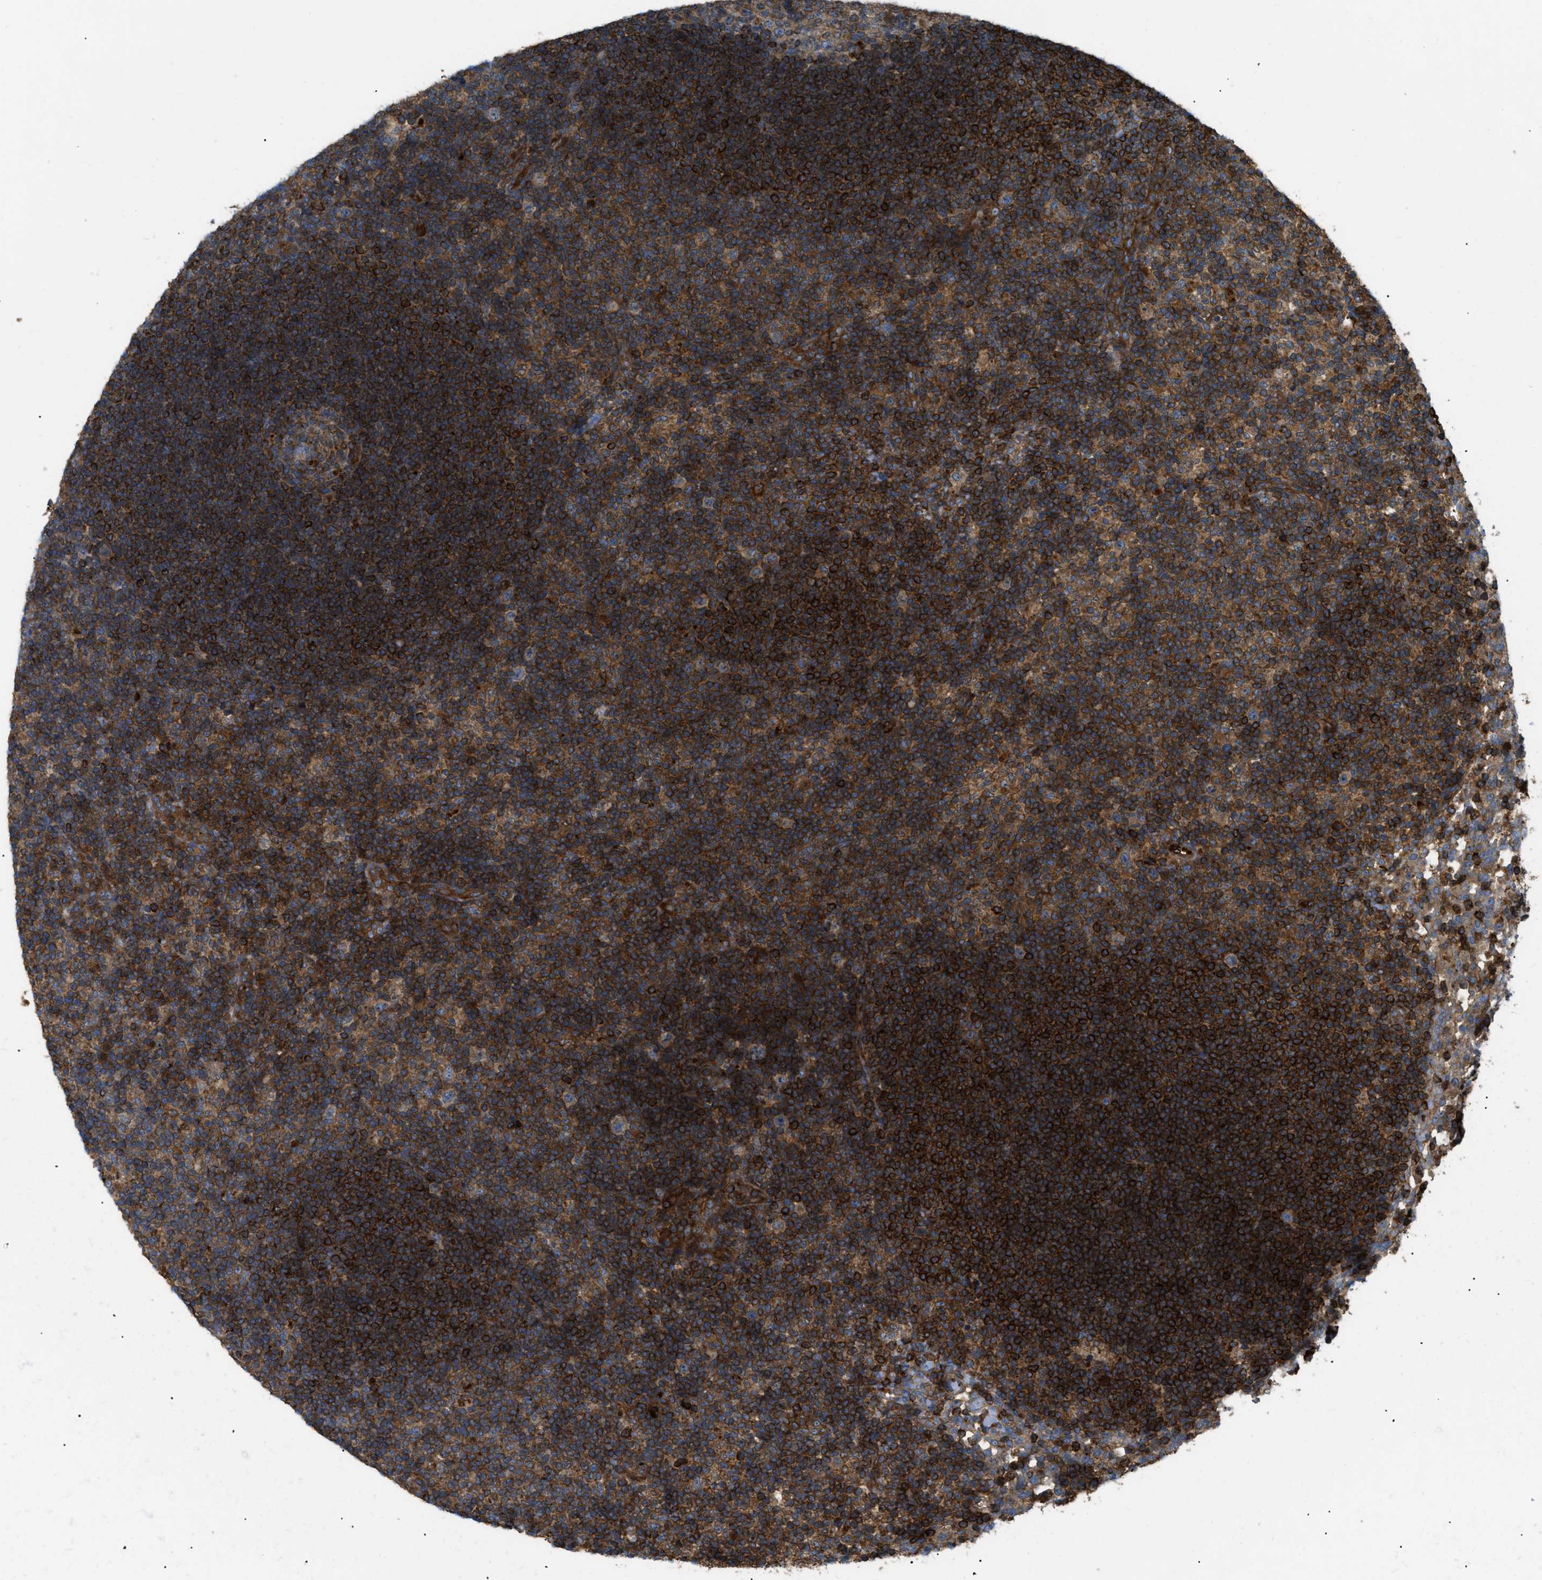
{"staining": {"intensity": "strong", "quantity": ">75%", "location": "cytoplasmic/membranous"}, "tissue": "lymph node", "cell_type": "Germinal center cells", "image_type": "normal", "snomed": [{"axis": "morphology", "description": "Normal tissue, NOS"}, {"axis": "morphology", "description": "Carcinoid, malignant, NOS"}, {"axis": "topography", "description": "Lymph node"}], "caption": "Protein staining of normal lymph node reveals strong cytoplasmic/membranous positivity in approximately >75% of germinal center cells.", "gene": "ATP2A3", "patient": {"sex": "male", "age": 47}}